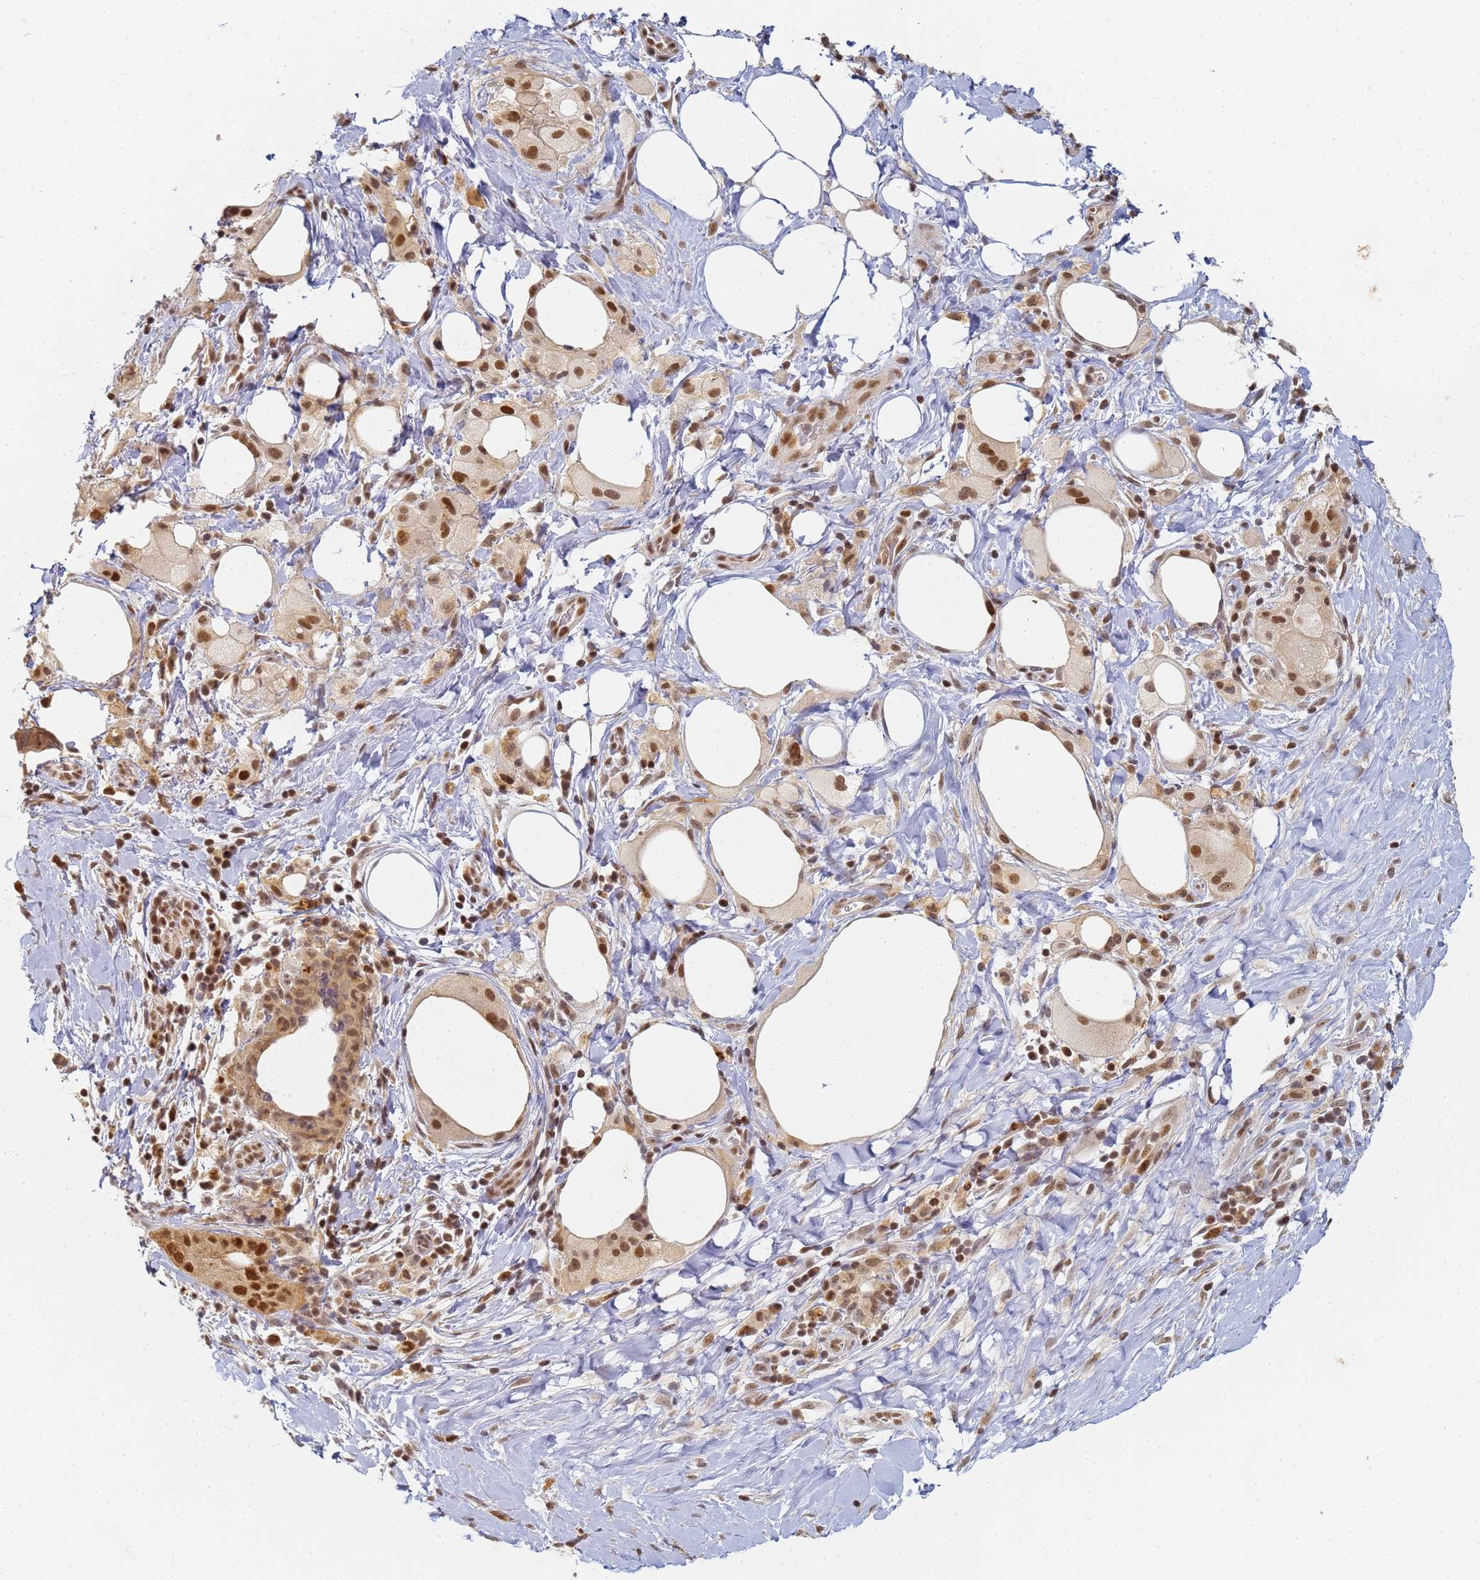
{"staining": {"intensity": "moderate", "quantity": ">75%", "location": "nuclear"}, "tissue": "pancreatic cancer", "cell_type": "Tumor cells", "image_type": "cancer", "snomed": [{"axis": "morphology", "description": "Adenocarcinoma, NOS"}, {"axis": "topography", "description": "Pancreas"}], "caption": "Human pancreatic cancer stained with a brown dye displays moderate nuclear positive positivity in about >75% of tumor cells.", "gene": "HMCES", "patient": {"sex": "male", "age": 58}}